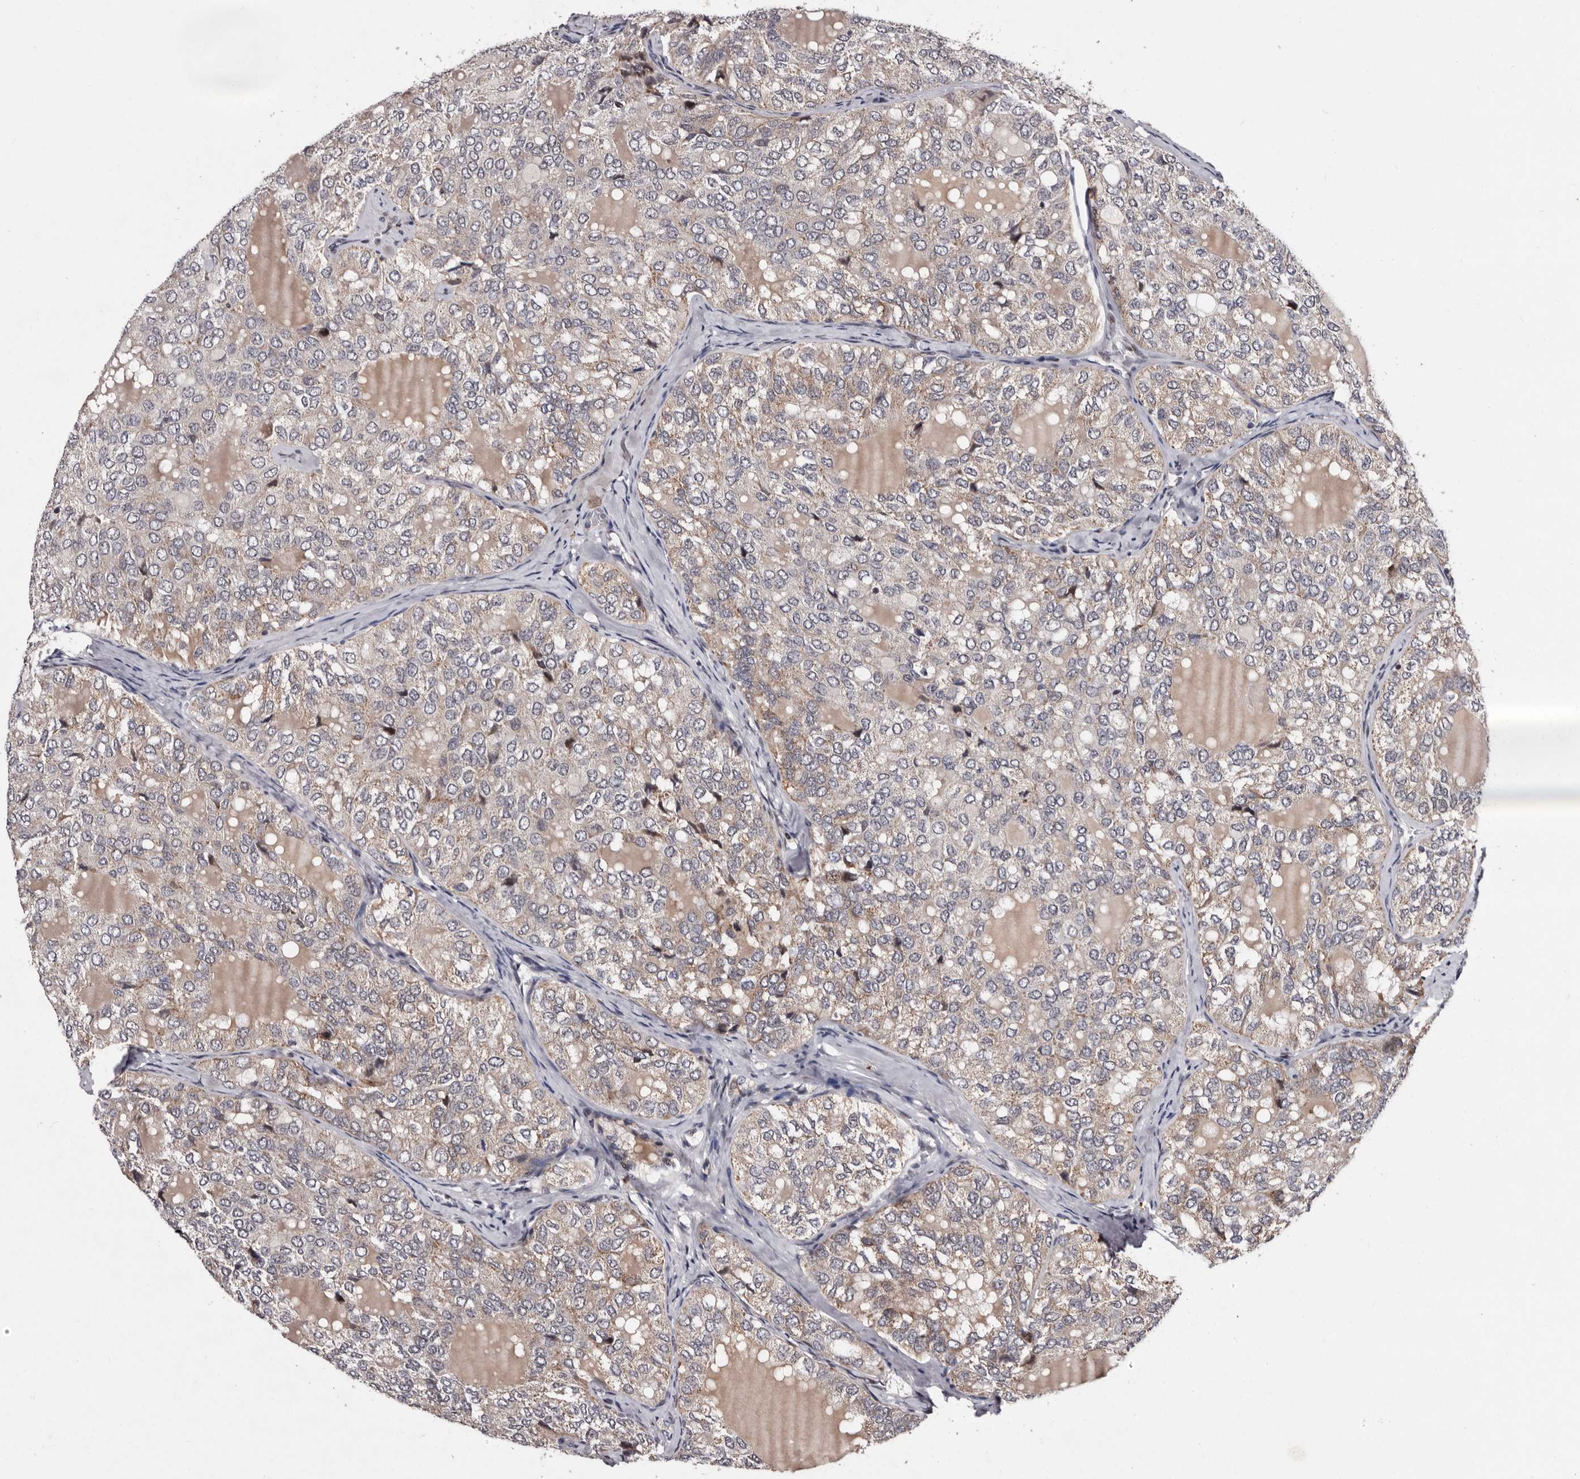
{"staining": {"intensity": "weak", "quantity": "25%-75%", "location": "cytoplasmic/membranous"}, "tissue": "thyroid cancer", "cell_type": "Tumor cells", "image_type": "cancer", "snomed": [{"axis": "morphology", "description": "Follicular adenoma carcinoma, NOS"}, {"axis": "topography", "description": "Thyroid gland"}], "caption": "This image exhibits immunohistochemistry (IHC) staining of human thyroid cancer, with low weak cytoplasmic/membranous expression in approximately 25%-75% of tumor cells.", "gene": "TNKS", "patient": {"sex": "male", "age": 75}}